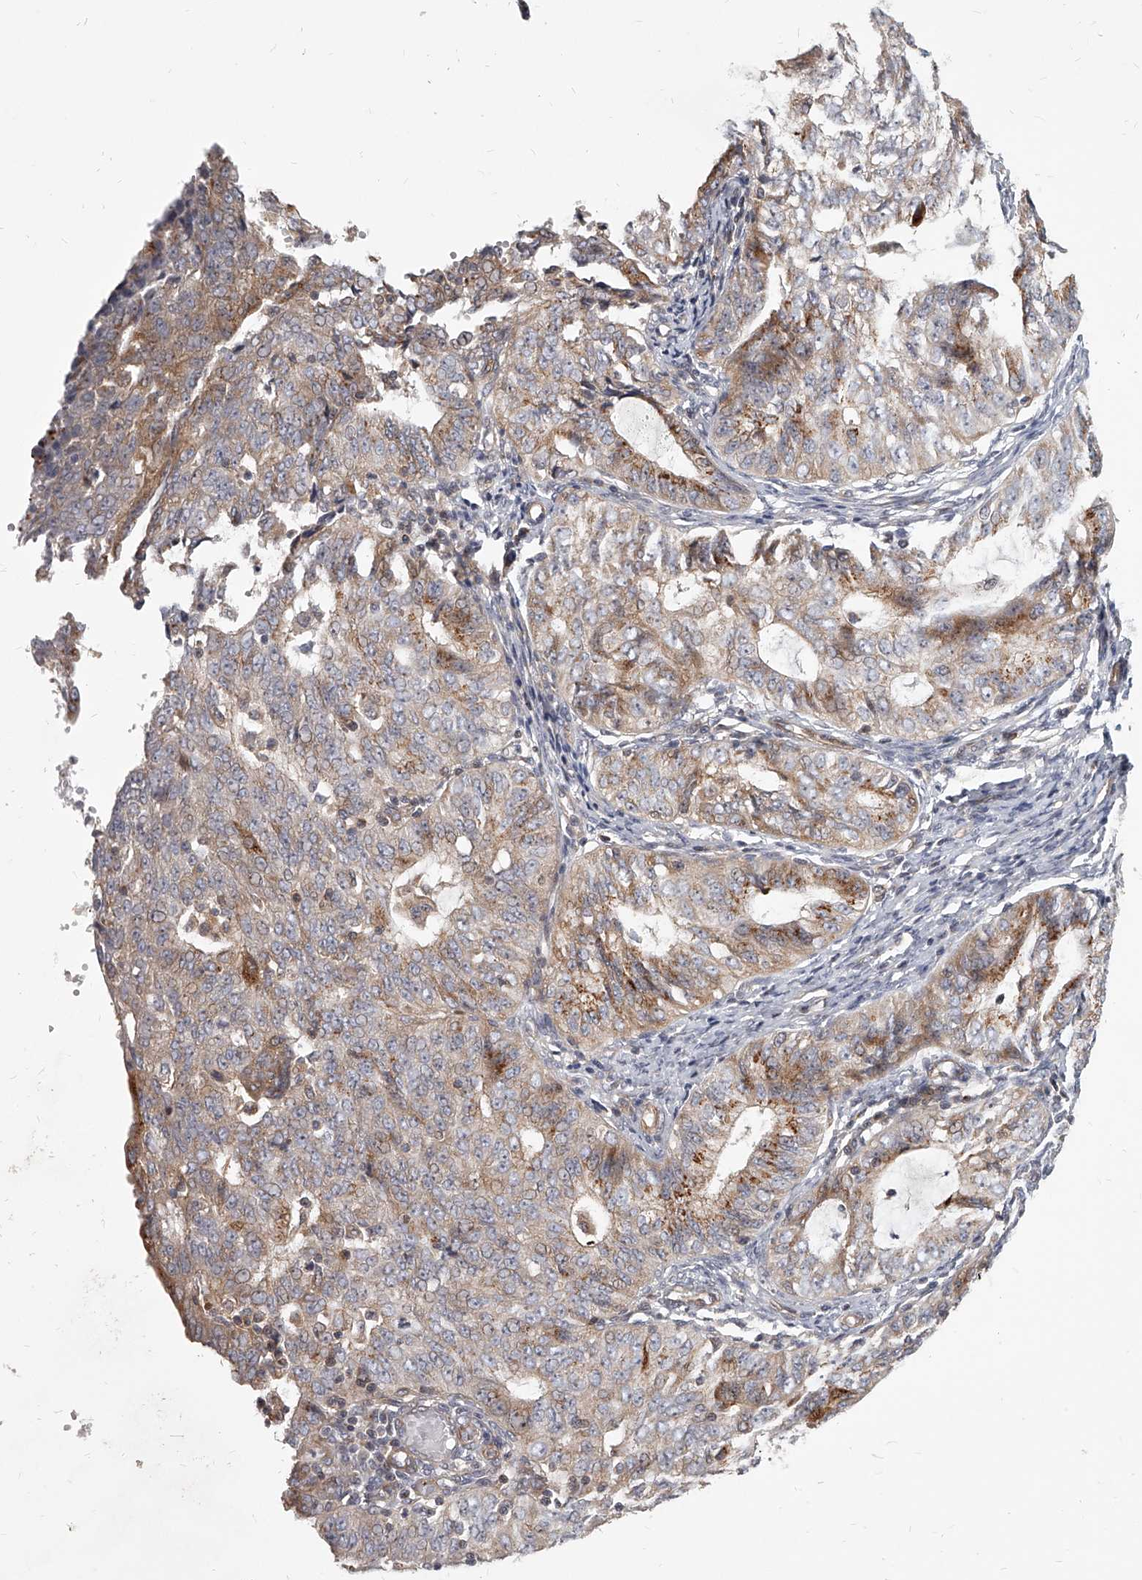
{"staining": {"intensity": "moderate", "quantity": "25%-75%", "location": "cytoplasmic/membranous"}, "tissue": "endometrial cancer", "cell_type": "Tumor cells", "image_type": "cancer", "snomed": [{"axis": "morphology", "description": "Adenocarcinoma, NOS"}, {"axis": "topography", "description": "Endometrium"}], "caption": "Human endometrial adenocarcinoma stained with a protein marker shows moderate staining in tumor cells.", "gene": "SLC37A1", "patient": {"sex": "female", "age": 32}}